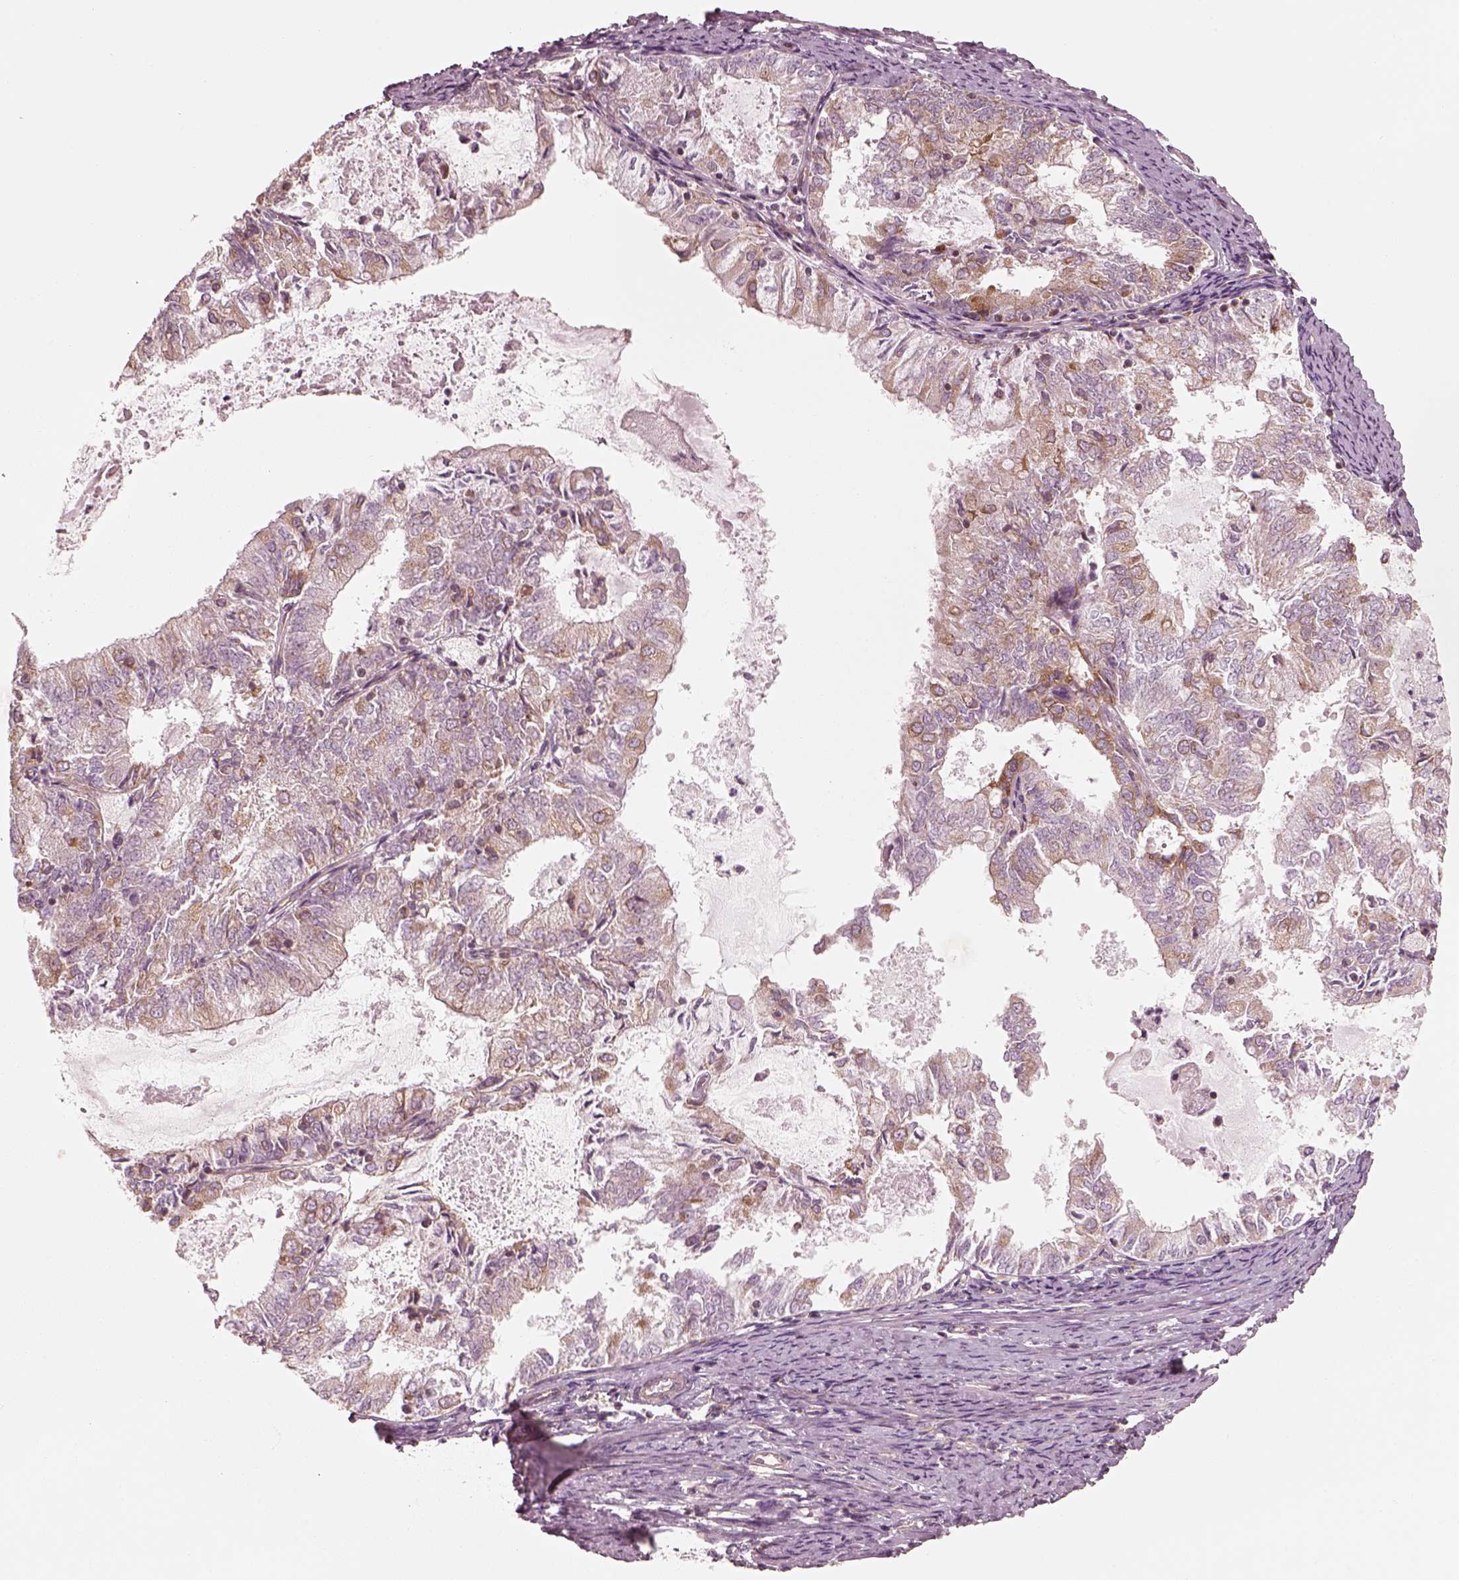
{"staining": {"intensity": "moderate", "quantity": "<25%", "location": "cytoplasmic/membranous"}, "tissue": "endometrial cancer", "cell_type": "Tumor cells", "image_type": "cancer", "snomed": [{"axis": "morphology", "description": "Adenocarcinoma, NOS"}, {"axis": "topography", "description": "Endometrium"}], "caption": "Protein expression analysis of adenocarcinoma (endometrial) shows moderate cytoplasmic/membranous positivity in approximately <25% of tumor cells.", "gene": "CNOT2", "patient": {"sex": "female", "age": 57}}